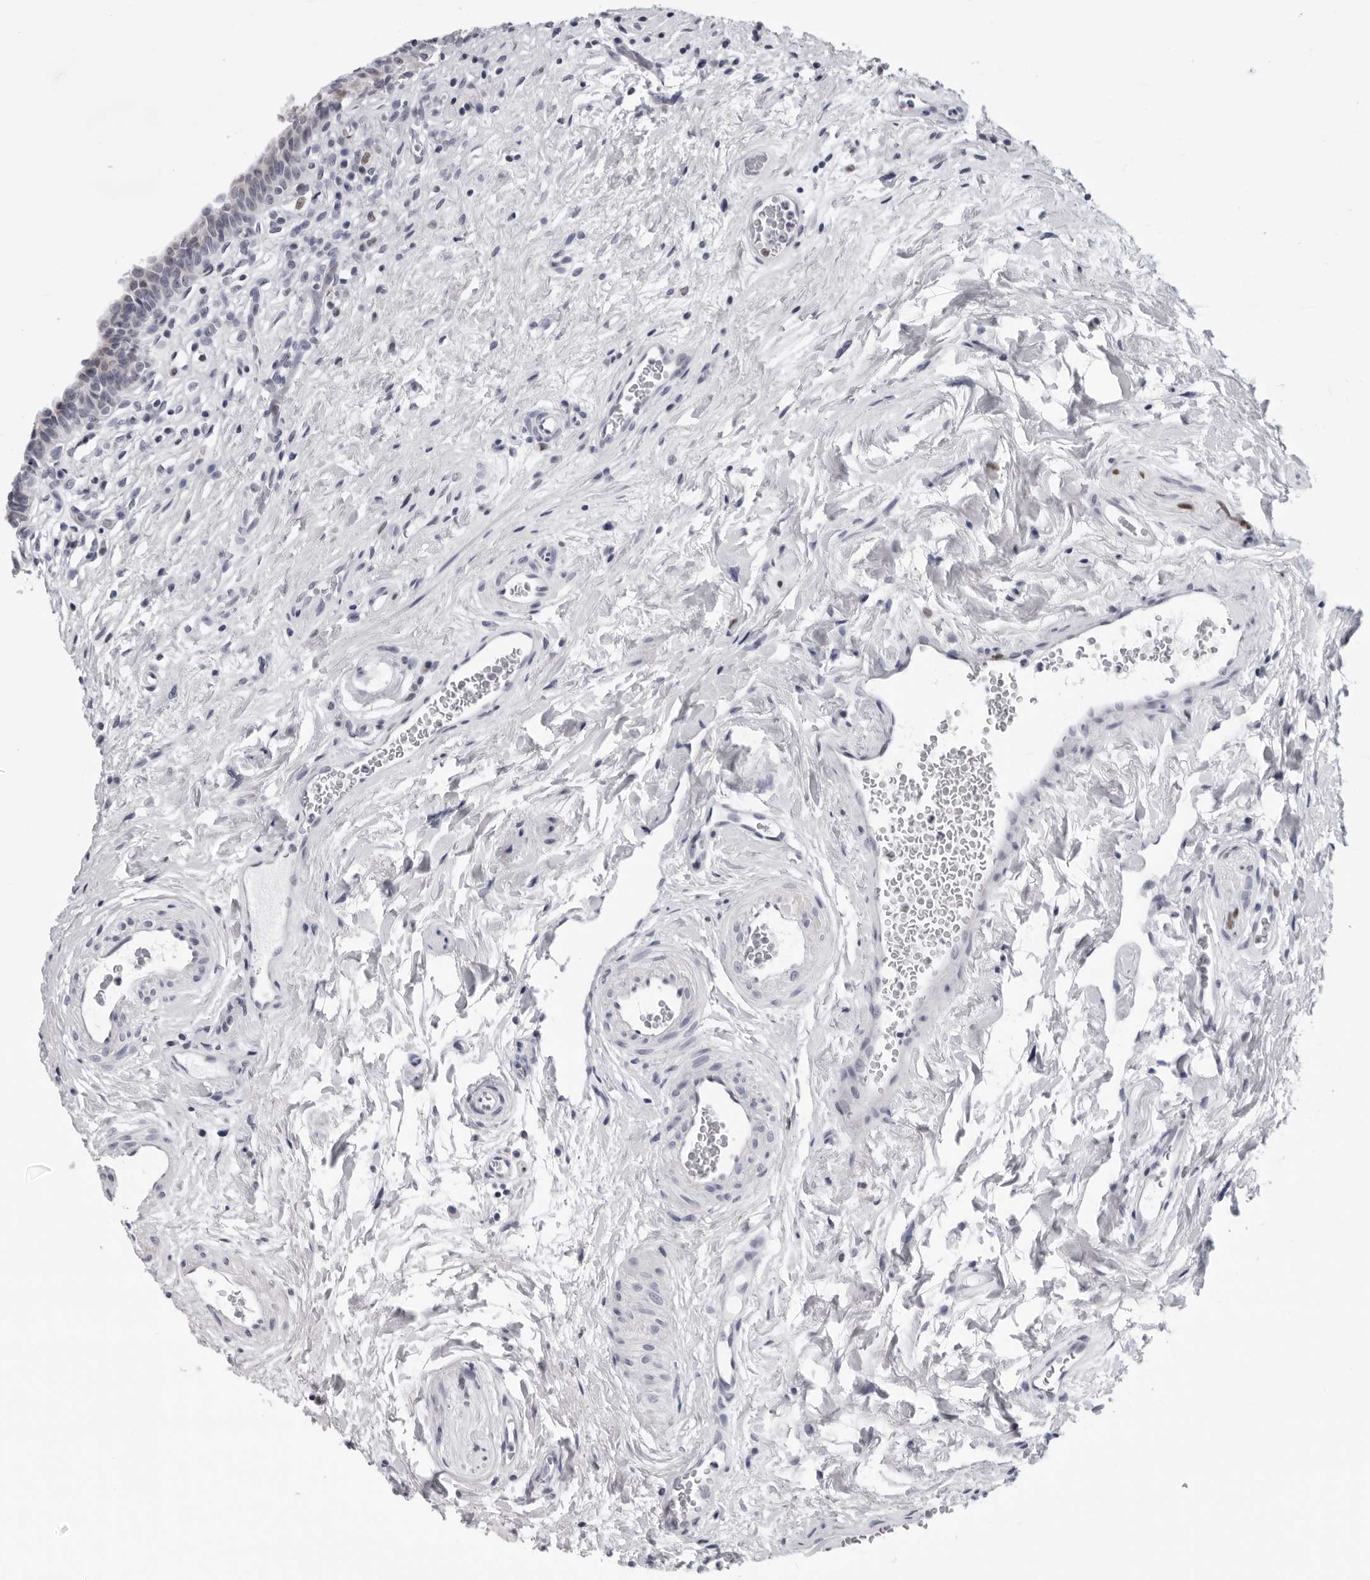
{"staining": {"intensity": "strong", "quantity": "<25%", "location": "cytoplasmic/membranous,nuclear"}, "tissue": "urinary bladder", "cell_type": "Urothelial cells", "image_type": "normal", "snomed": [{"axis": "morphology", "description": "Normal tissue, NOS"}, {"axis": "topography", "description": "Urinary bladder"}], "caption": "Immunohistochemistry (IHC) micrograph of unremarkable human urinary bladder stained for a protein (brown), which shows medium levels of strong cytoplasmic/membranous,nuclear positivity in about <25% of urothelial cells.", "gene": "CPT2", "patient": {"sex": "male", "age": 83}}